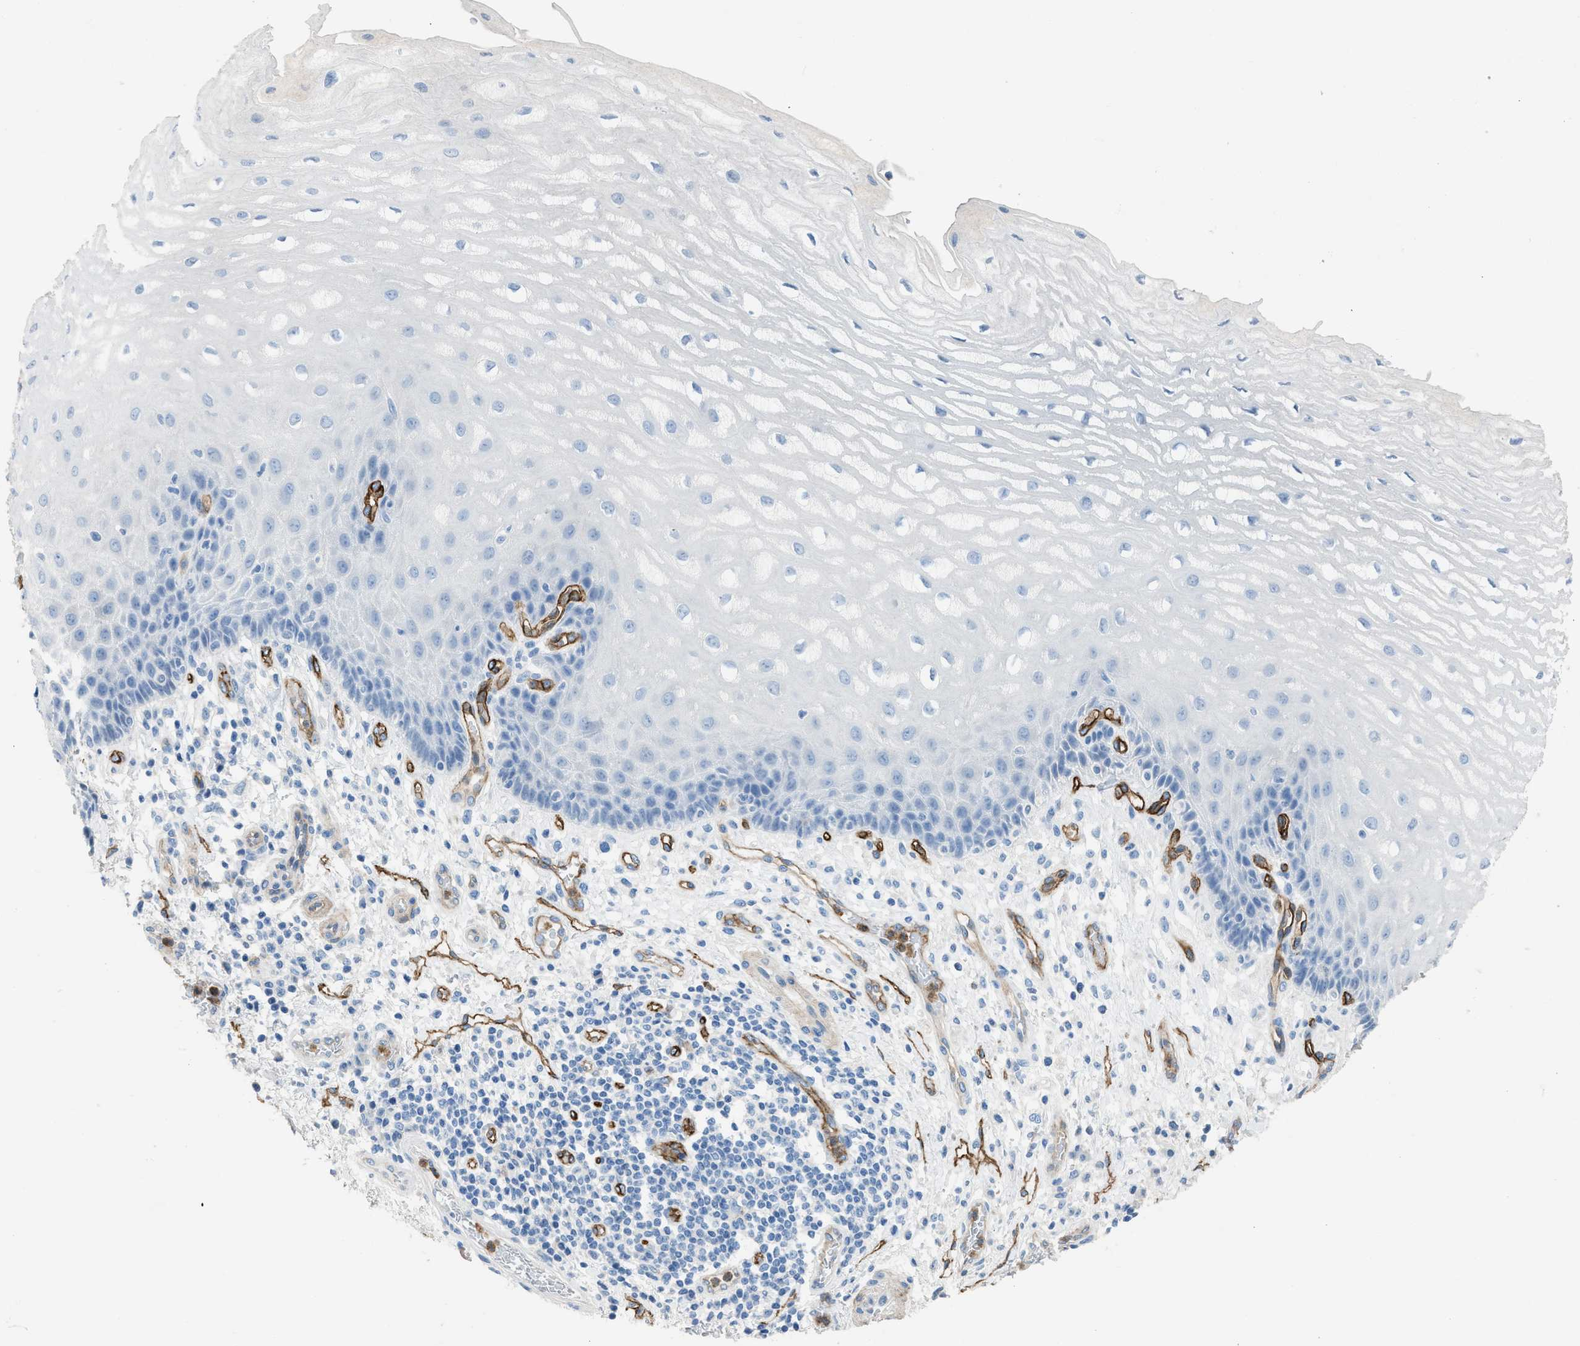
{"staining": {"intensity": "negative", "quantity": "none", "location": "none"}, "tissue": "esophagus", "cell_type": "Squamous epithelial cells", "image_type": "normal", "snomed": [{"axis": "morphology", "description": "Normal tissue, NOS"}, {"axis": "topography", "description": "Esophagus"}], "caption": "This photomicrograph is of benign esophagus stained with IHC to label a protein in brown with the nuclei are counter-stained blue. There is no staining in squamous epithelial cells. Nuclei are stained in blue.", "gene": "DYSF", "patient": {"sex": "male", "age": 54}}